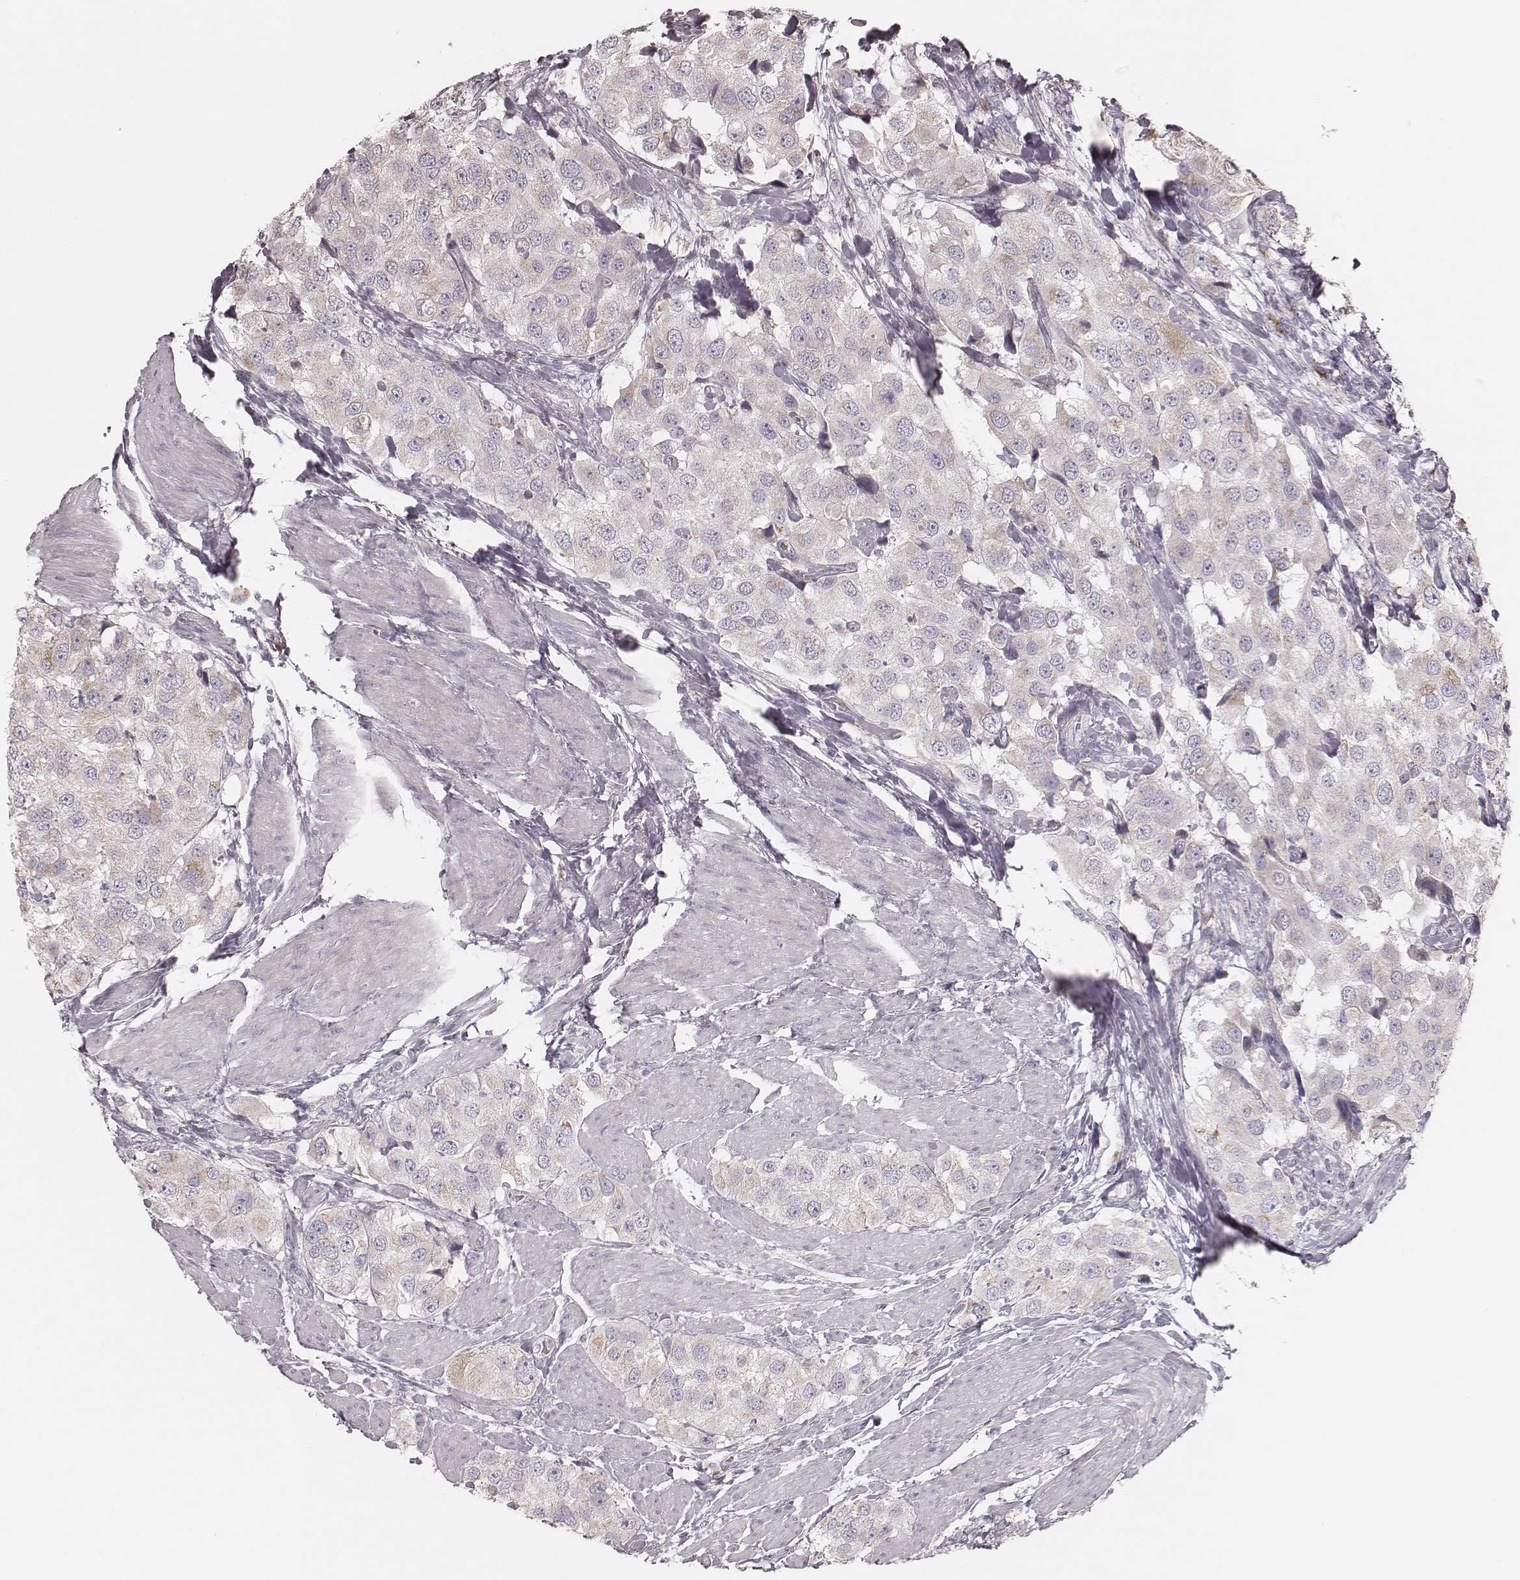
{"staining": {"intensity": "weak", "quantity": "<25%", "location": "cytoplasmic/membranous"}, "tissue": "urothelial cancer", "cell_type": "Tumor cells", "image_type": "cancer", "snomed": [{"axis": "morphology", "description": "Urothelial carcinoma, High grade"}, {"axis": "topography", "description": "Urinary bladder"}], "caption": "This is an immunohistochemistry (IHC) micrograph of urothelial cancer. There is no staining in tumor cells.", "gene": "KIF5C", "patient": {"sex": "female", "age": 64}}